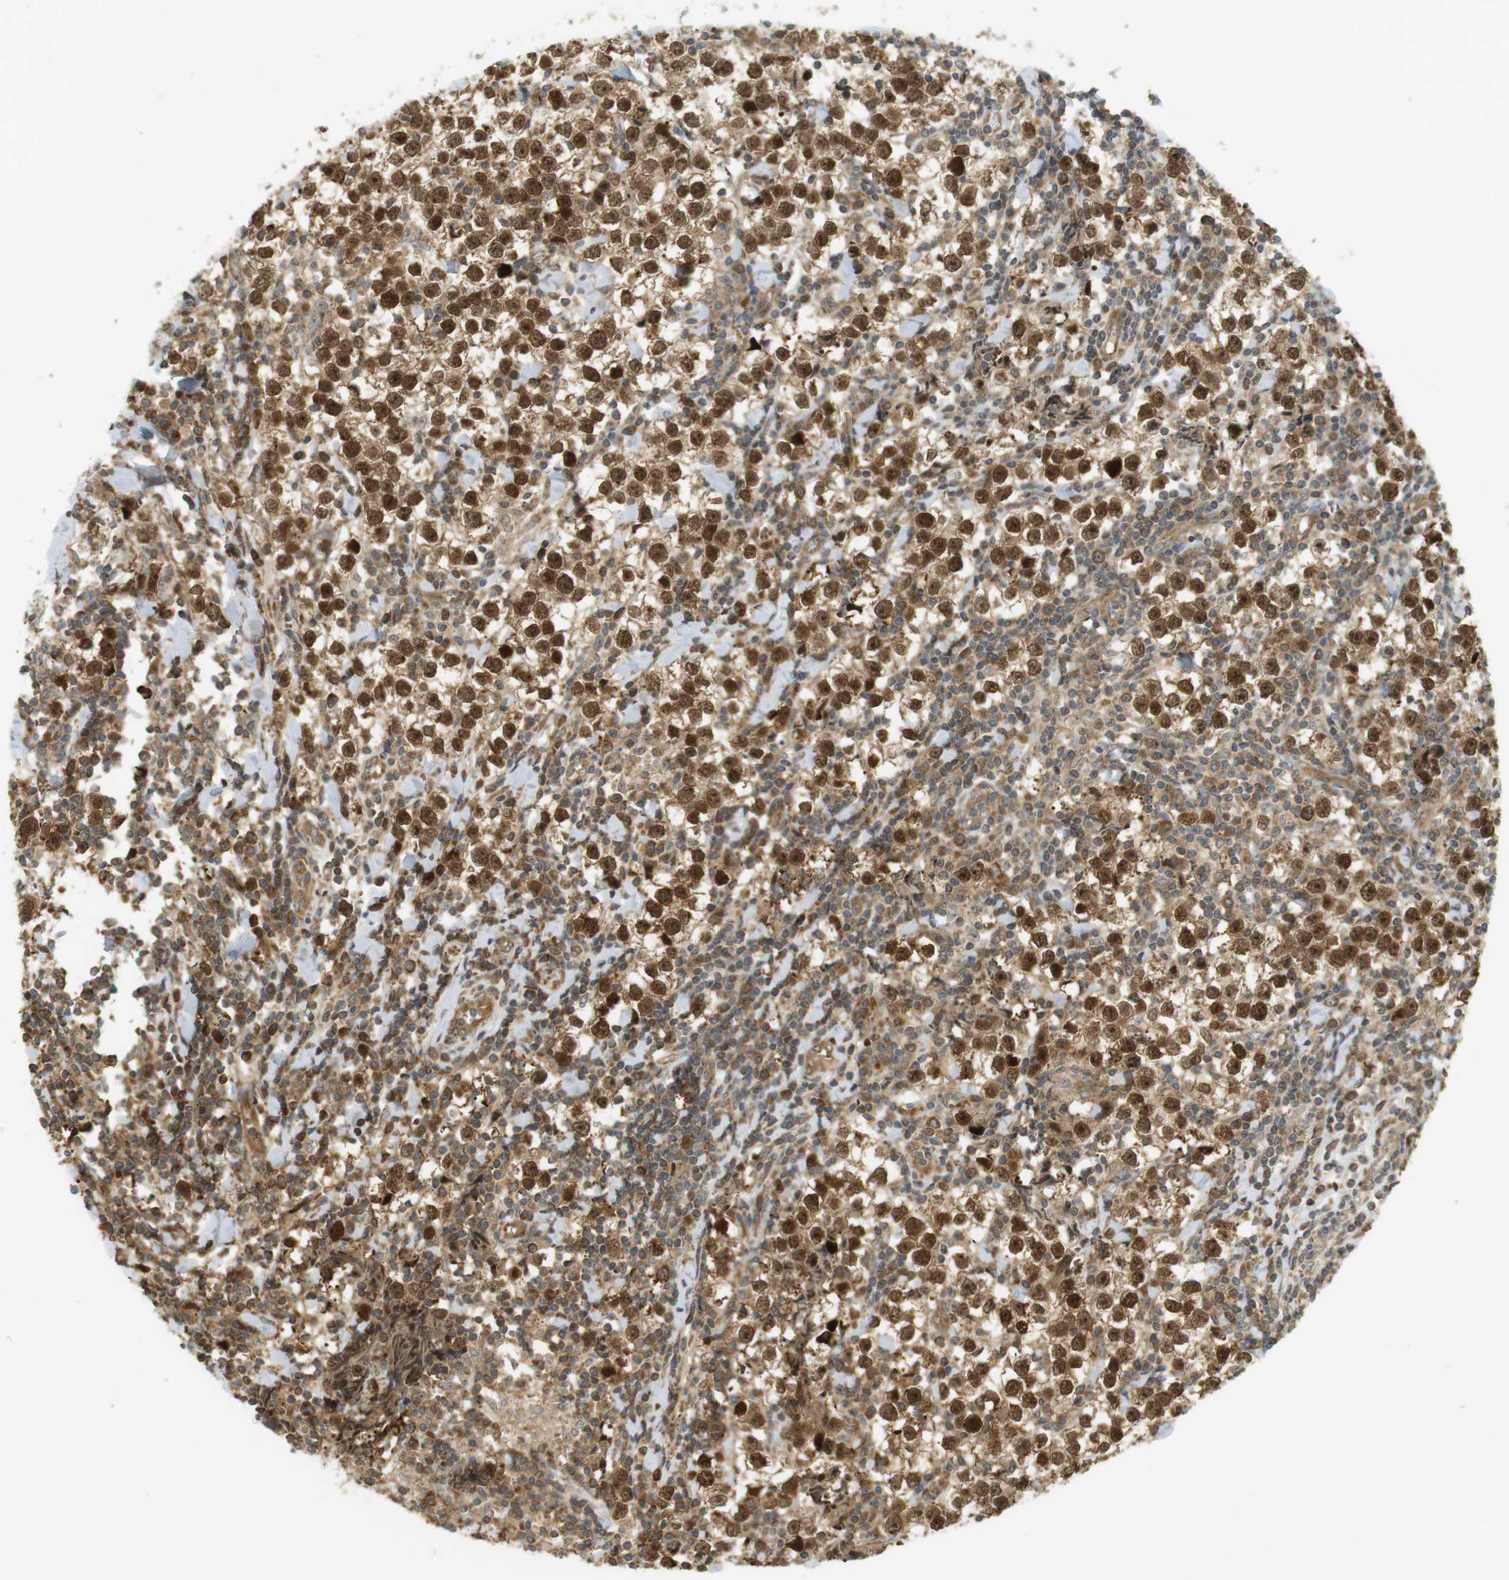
{"staining": {"intensity": "strong", "quantity": ">75%", "location": "cytoplasmic/membranous,nuclear"}, "tissue": "testis cancer", "cell_type": "Tumor cells", "image_type": "cancer", "snomed": [{"axis": "morphology", "description": "Seminoma, NOS"}, {"axis": "morphology", "description": "Carcinoma, Embryonal, NOS"}, {"axis": "topography", "description": "Testis"}], "caption": "Protein expression analysis of testis embryonal carcinoma reveals strong cytoplasmic/membranous and nuclear positivity in about >75% of tumor cells.", "gene": "PA2G4", "patient": {"sex": "male", "age": 36}}